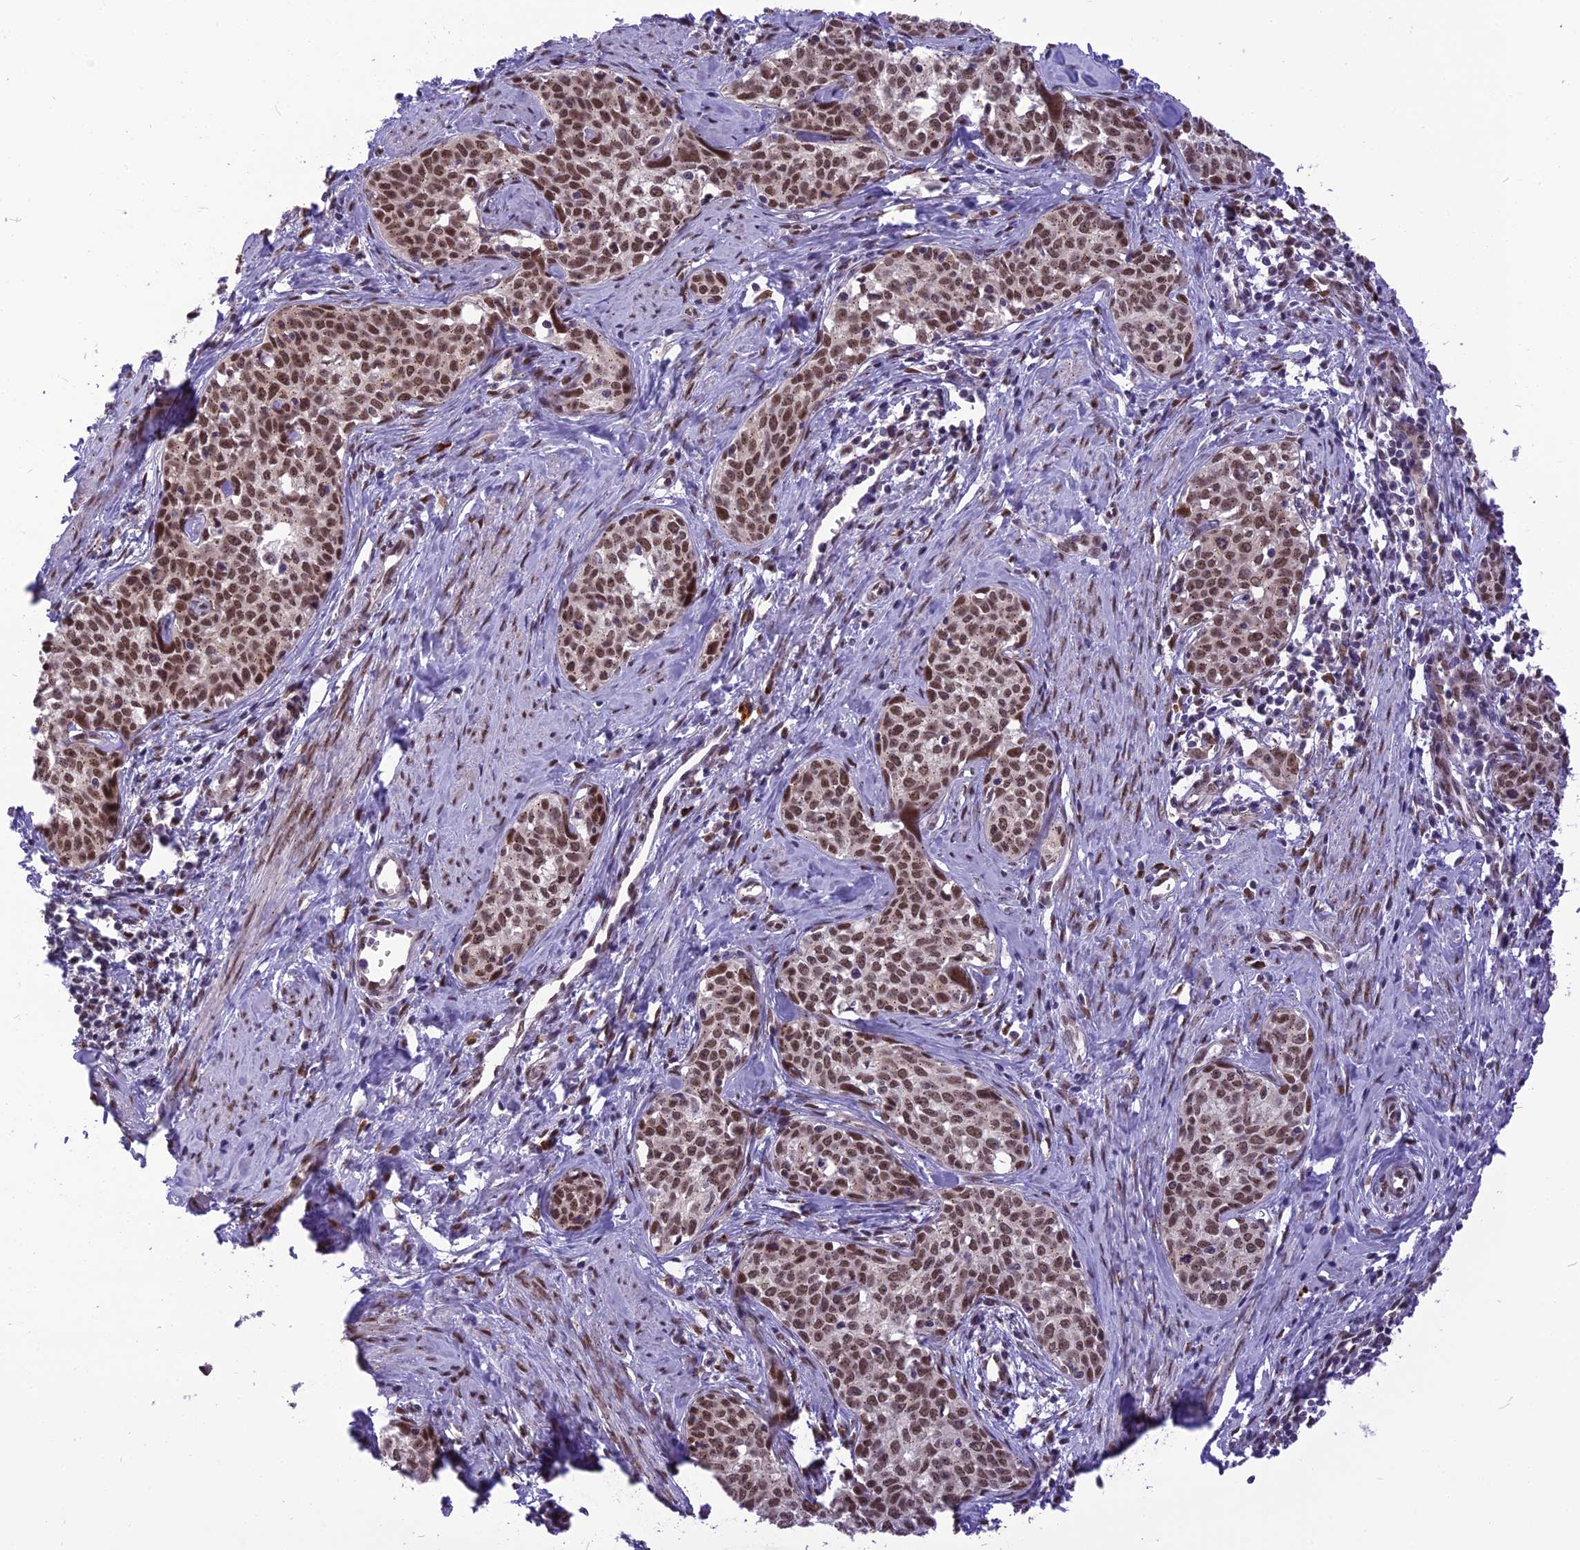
{"staining": {"intensity": "moderate", "quantity": ">75%", "location": "nuclear"}, "tissue": "cervical cancer", "cell_type": "Tumor cells", "image_type": "cancer", "snomed": [{"axis": "morphology", "description": "Squamous cell carcinoma, NOS"}, {"axis": "topography", "description": "Cervix"}], "caption": "Immunohistochemistry (IHC) (DAB) staining of human squamous cell carcinoma (cervical) reveals moderate nuclear protein positivity in about >75% of tumor cells. The staining is performed using DAB (3,3'-diaminobenzidine) brown chromogen to label protein expression. The nuclei are counter-stained blue using hematoxylin.", "gene": "IRF2BP1", "patient": {"sex": "female", "age": 52}}